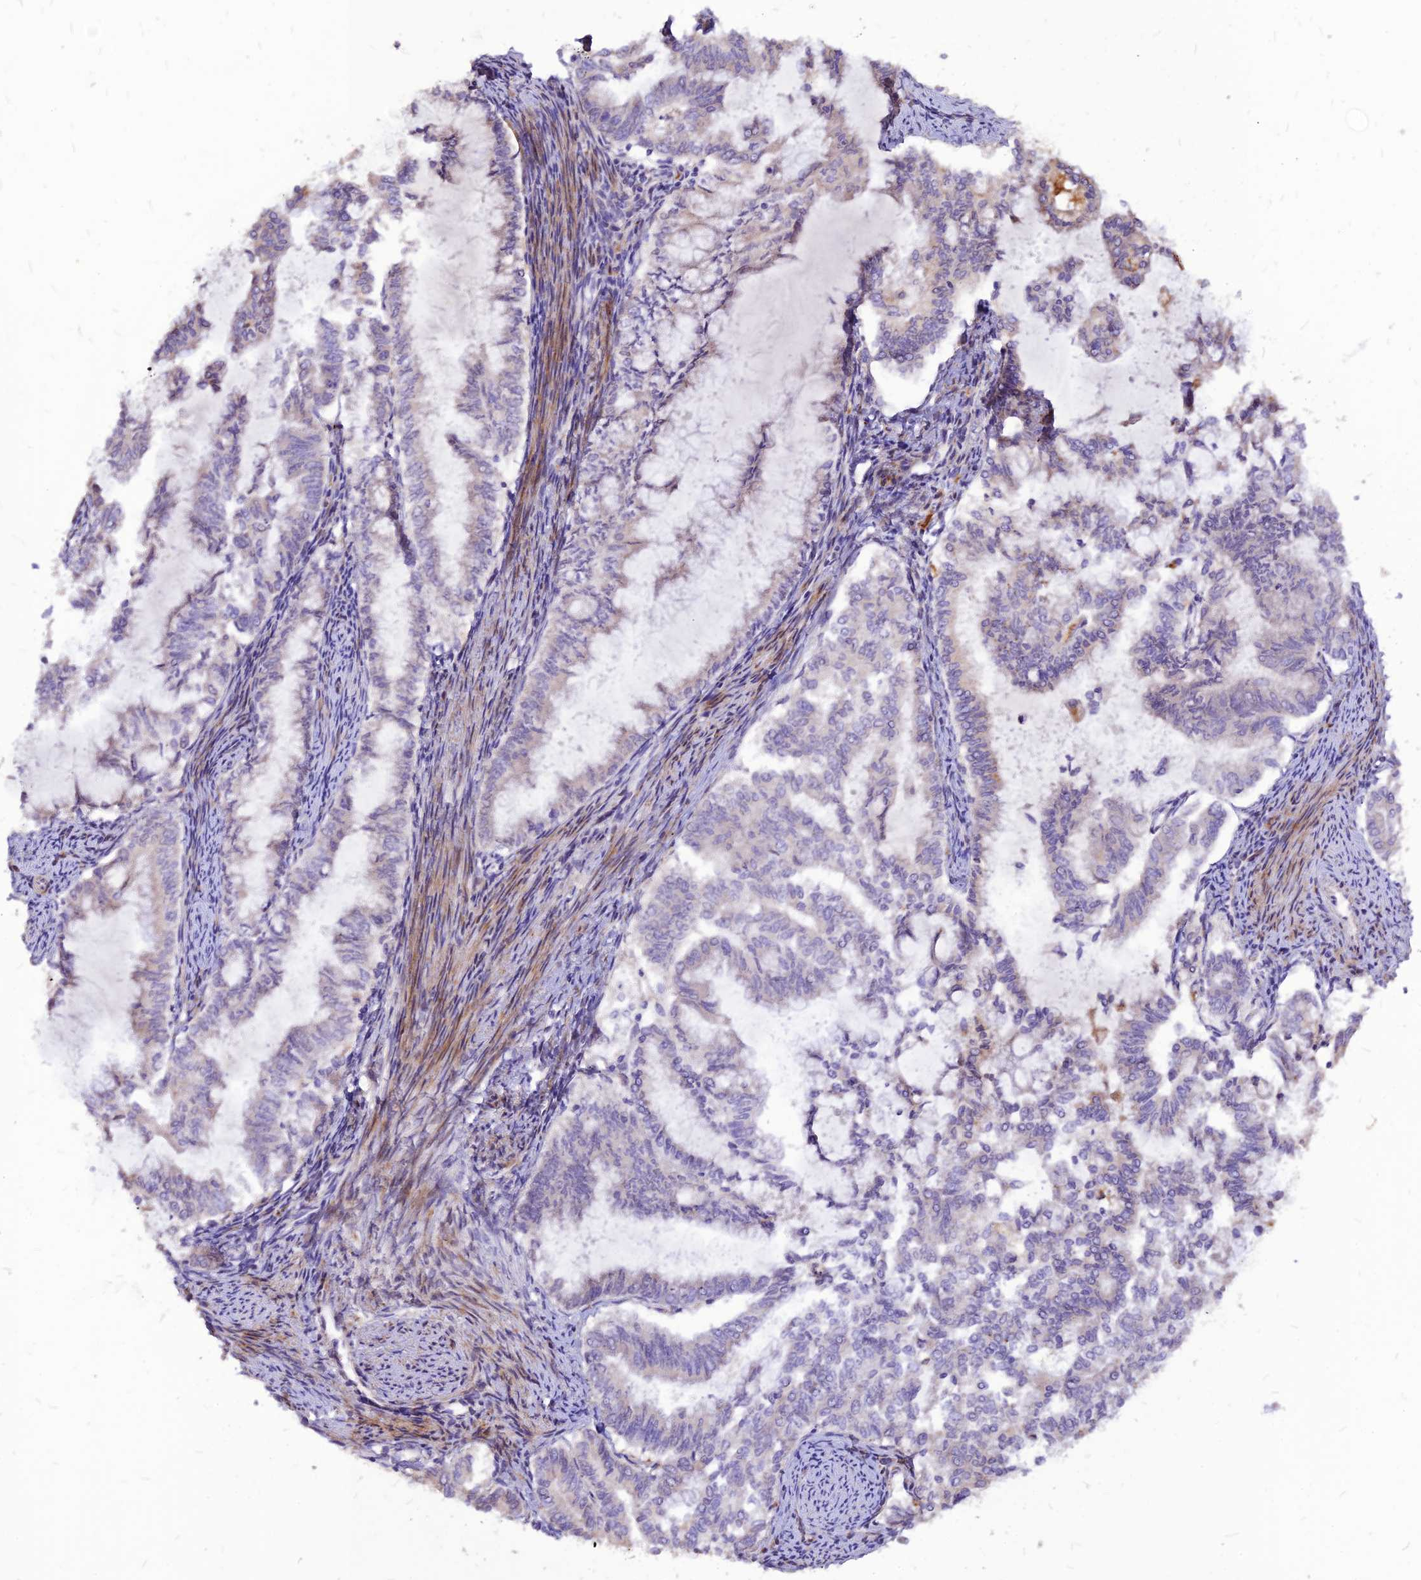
{"staining": {"intensity": "negative", "quantity": "none", "location": "none"}, "tissue": "endometrial cancer", "cell_type": "Tumor cells", "image_type": "cancer", "snomed": [{"axis": "morphology", "description": "Adenocarcinoma, NOS"}, {"axis": "topography", "description": "Endometrium"}], "caption": "Tumor cells show no significant positivity in adenocarcinoma (endometrial).", "gene": "RIMOC1", "patient": {"sex": "female", "age": 79}}